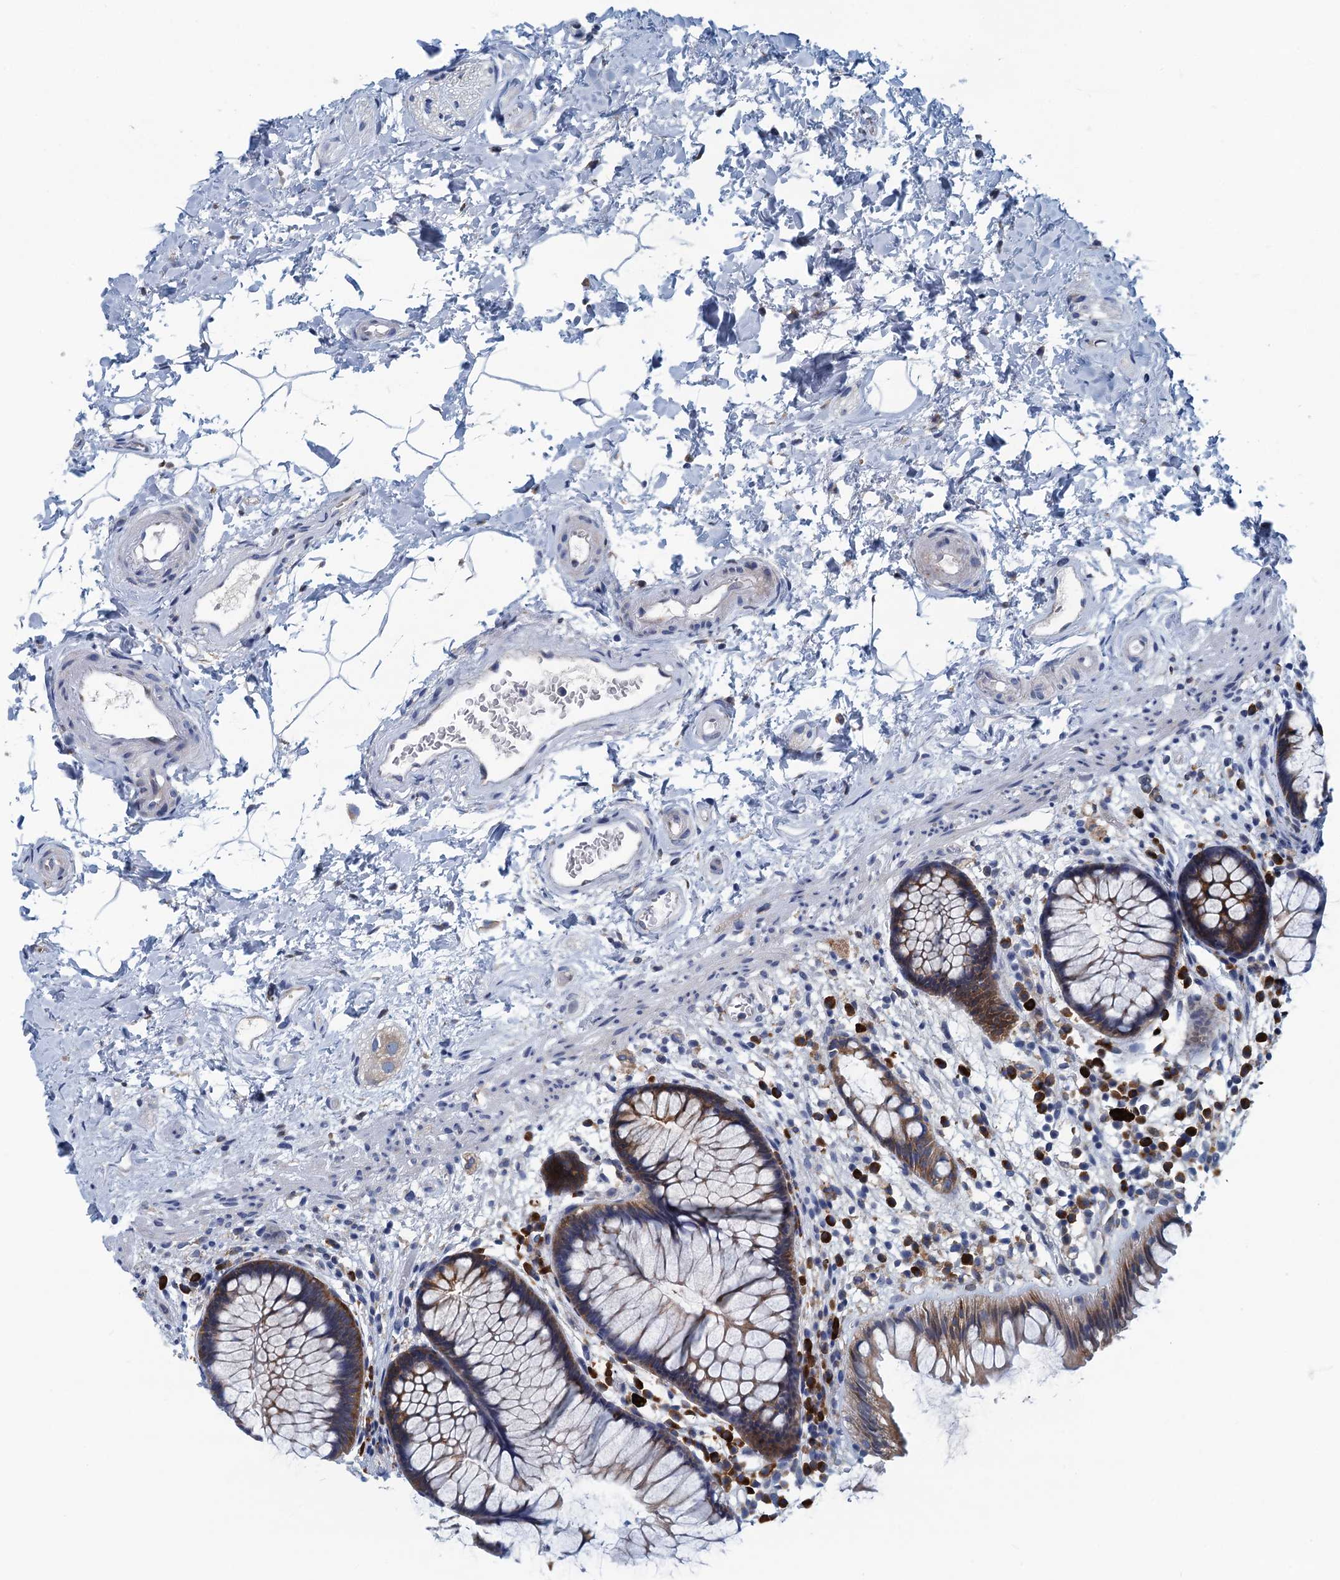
{"staining": {"intensity": "moderate", "quantity": ">75%", "location": "cytoplasmic/membranous"}, "tissue": "rectum", "cell_type": "Glandular cells", "image_type": "normal", "snomed": [{"axis": "morphology", "description": "Normal tissue, NOS"}, {"axis": "topography", "description": "Rectum"}], "caption": "Unremarkable rectum reveals moderate cytoplasmic/membranous staining in approximately >75% of glandular cells, visualized by immunohistochemistry. (brown staining indicates protein expression, while blue staining denotes nuclei).", "gene": "MYDGF", "patient": {"sex": "male", "age": 51}}